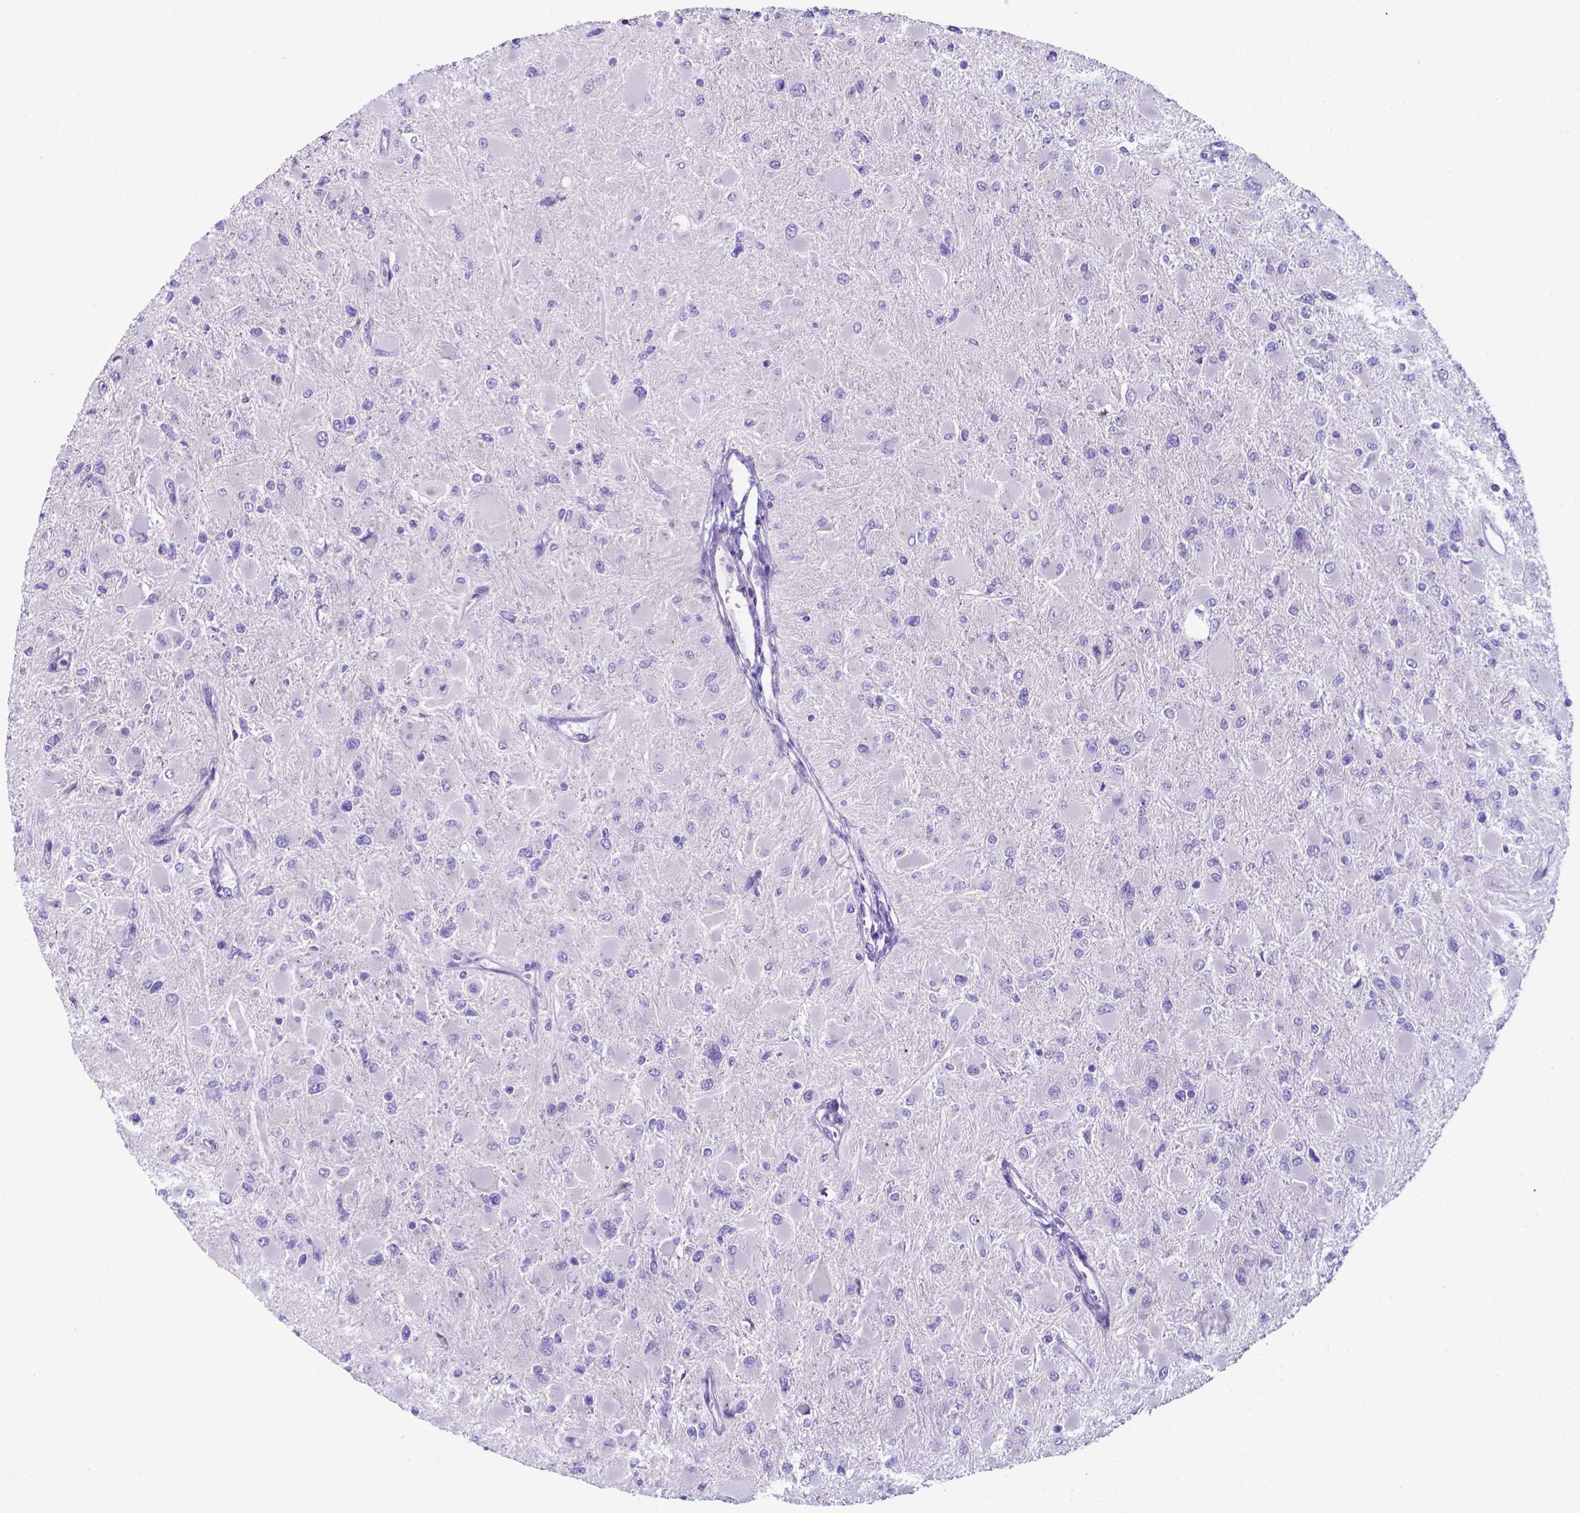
{"staining": {"intensity": "negative", "quantity": "none", "location": "none"}, "tissue": "glioma", "cell_type": "Tumor cells", "image_type": "cancer", "snomed": [{"axis": "morphology", "description": "Glioma, malignant, High grade"}, {"axis": "topography", "description": "Cerebral cortex"}], "caption": "IHC photomicrograph of neoplastic tissue: malignant glioma (high-grade) stained with DAB (3,3'-diaminobenzidine) exhibits no significant protein positivity in tumor cells.", "gene": "LRRC73", "patient": {"sex": "female", "age": 36}}